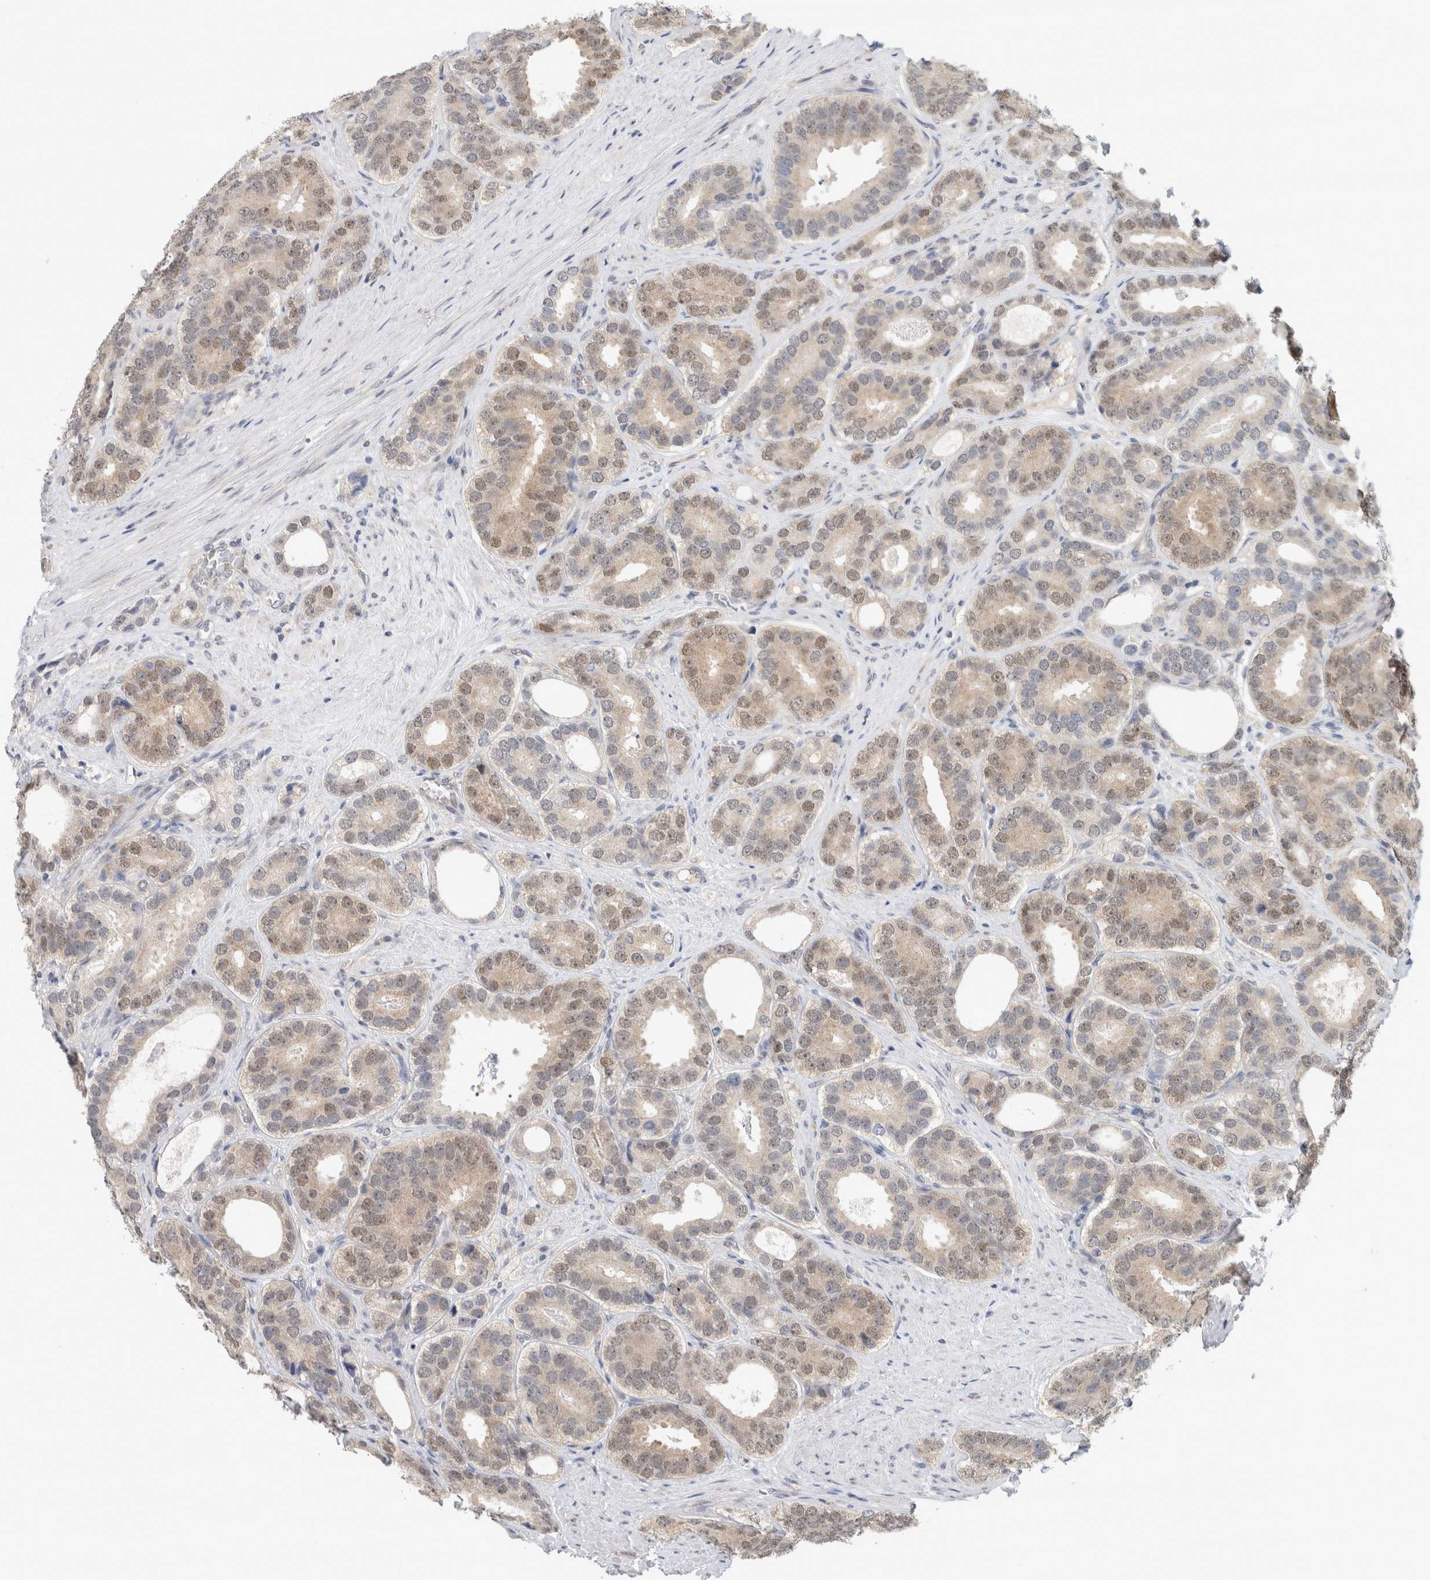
{"staining": {"intensity": "moderate", "quantity": "25%-75%", "location": "nuclear"}, "tissue": "prostate cancer", "cell_type": "Tumor cells", "image_type": "cancer", "snomed": [{"axis": "morphology", "description": "Adenocarcinoma, High grade"}, {"axis": "topography", "description": "Prostate"}], "caption": "IHC (DAB (3,3'-diaminobenzidine)) staining of prostate high-grade adenocarcinoma demonstrates moderate nuclear protein positivity in about 25%-75% of tumor cells.", "gene": "EIF4G3", "patient": {"sex": "male", "age": 56}}